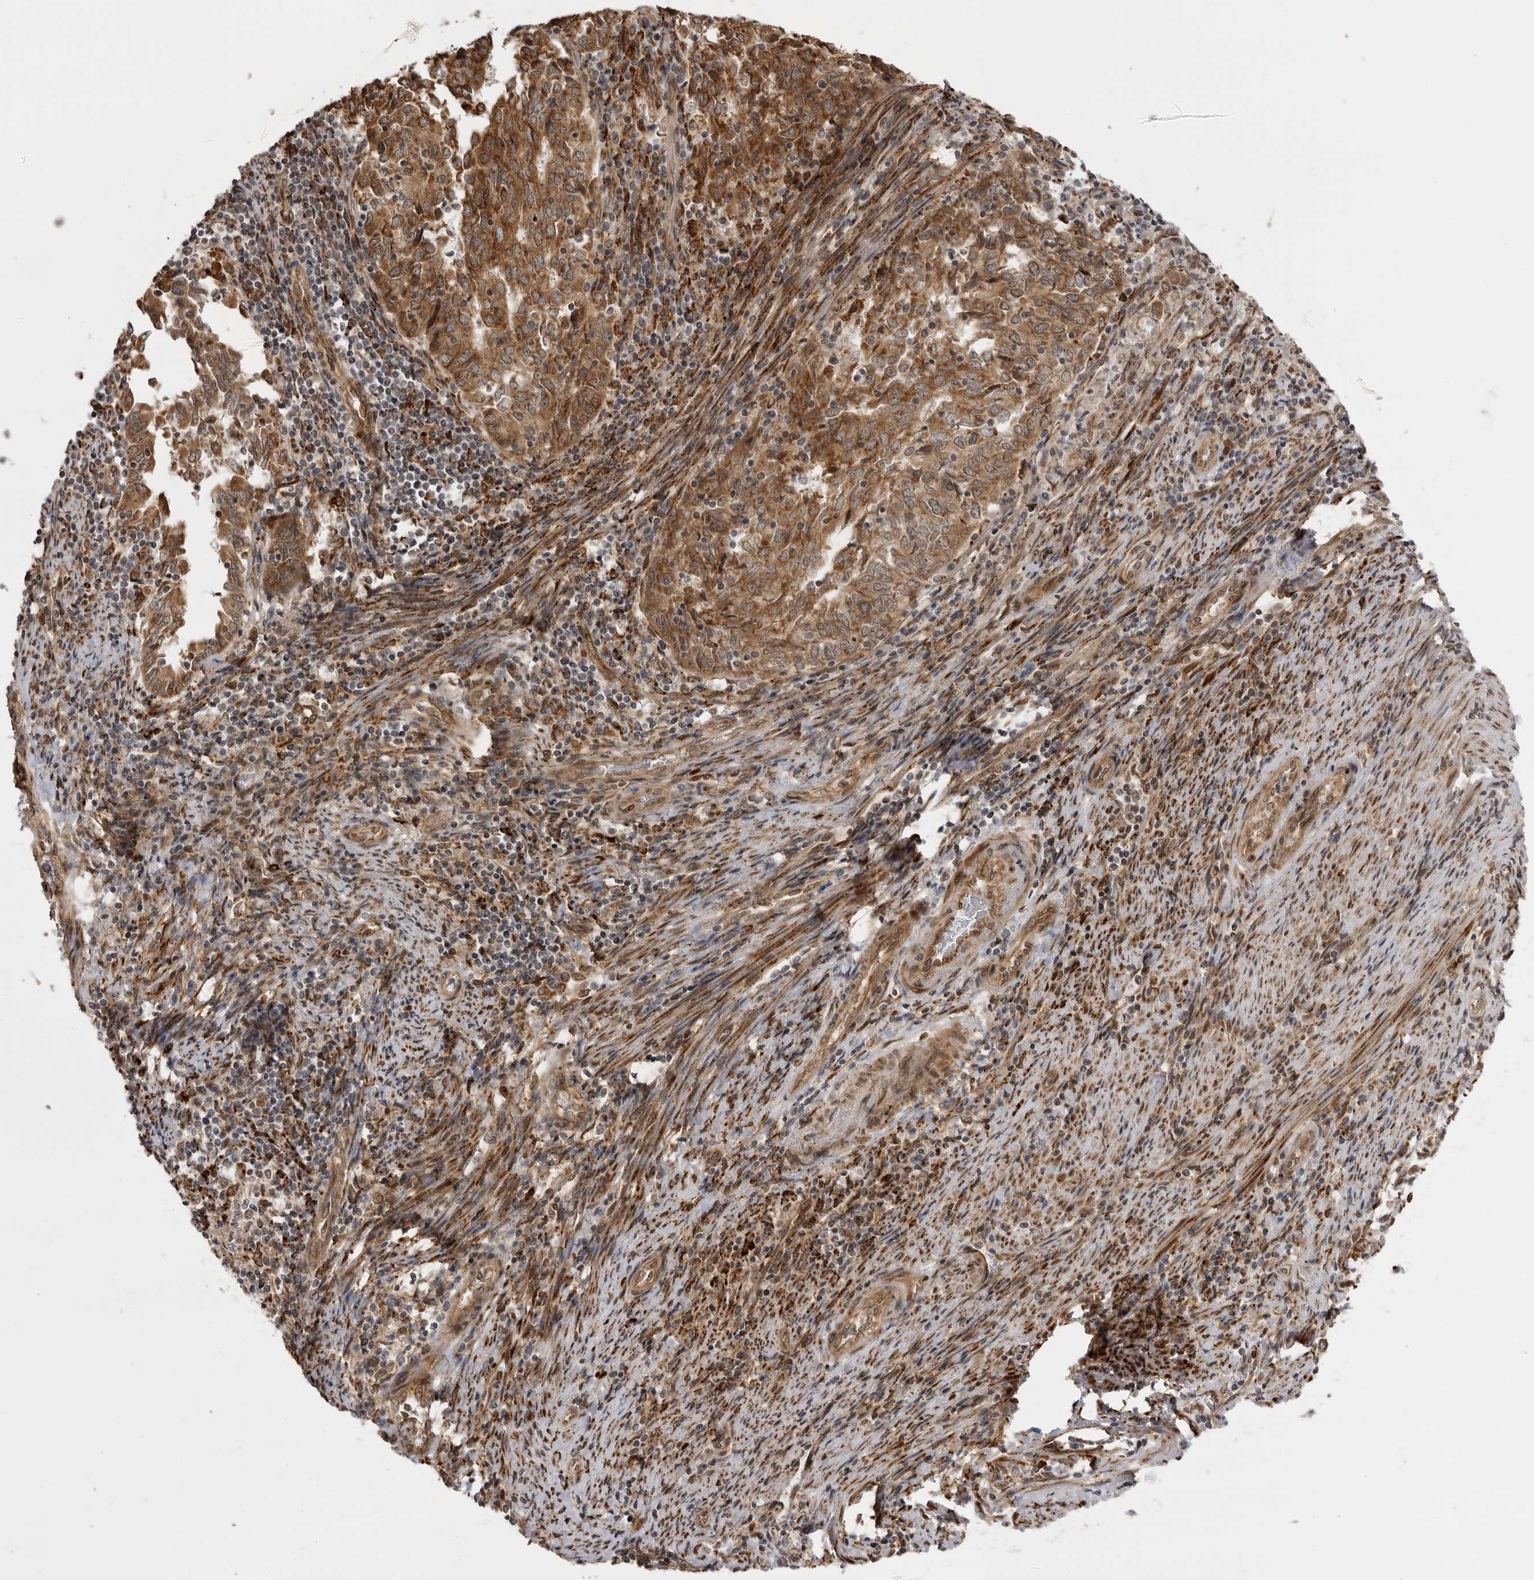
{"staining": {"intensity": "strong", "quantity": ">75%", "location": "cytoplasmic/membranous"}, "tissue": "endometrial cancer", "cell_type": "Tumor cells", "image_type": "cancer", "snomed": [{"axis": "morphology", "description": "Adenocarcinoma, NOS"}, {"axis": "topography", "description": "Endometrium"}], "caption": "Brown immunohistochemical staining in human adenocarcinoma (endometrial) shows strong cytoplasmic/membranous expression in approximately >75% of tumor cells.", "gene": "DNAH14", "patient": {"sex": "female", "age": 80}}